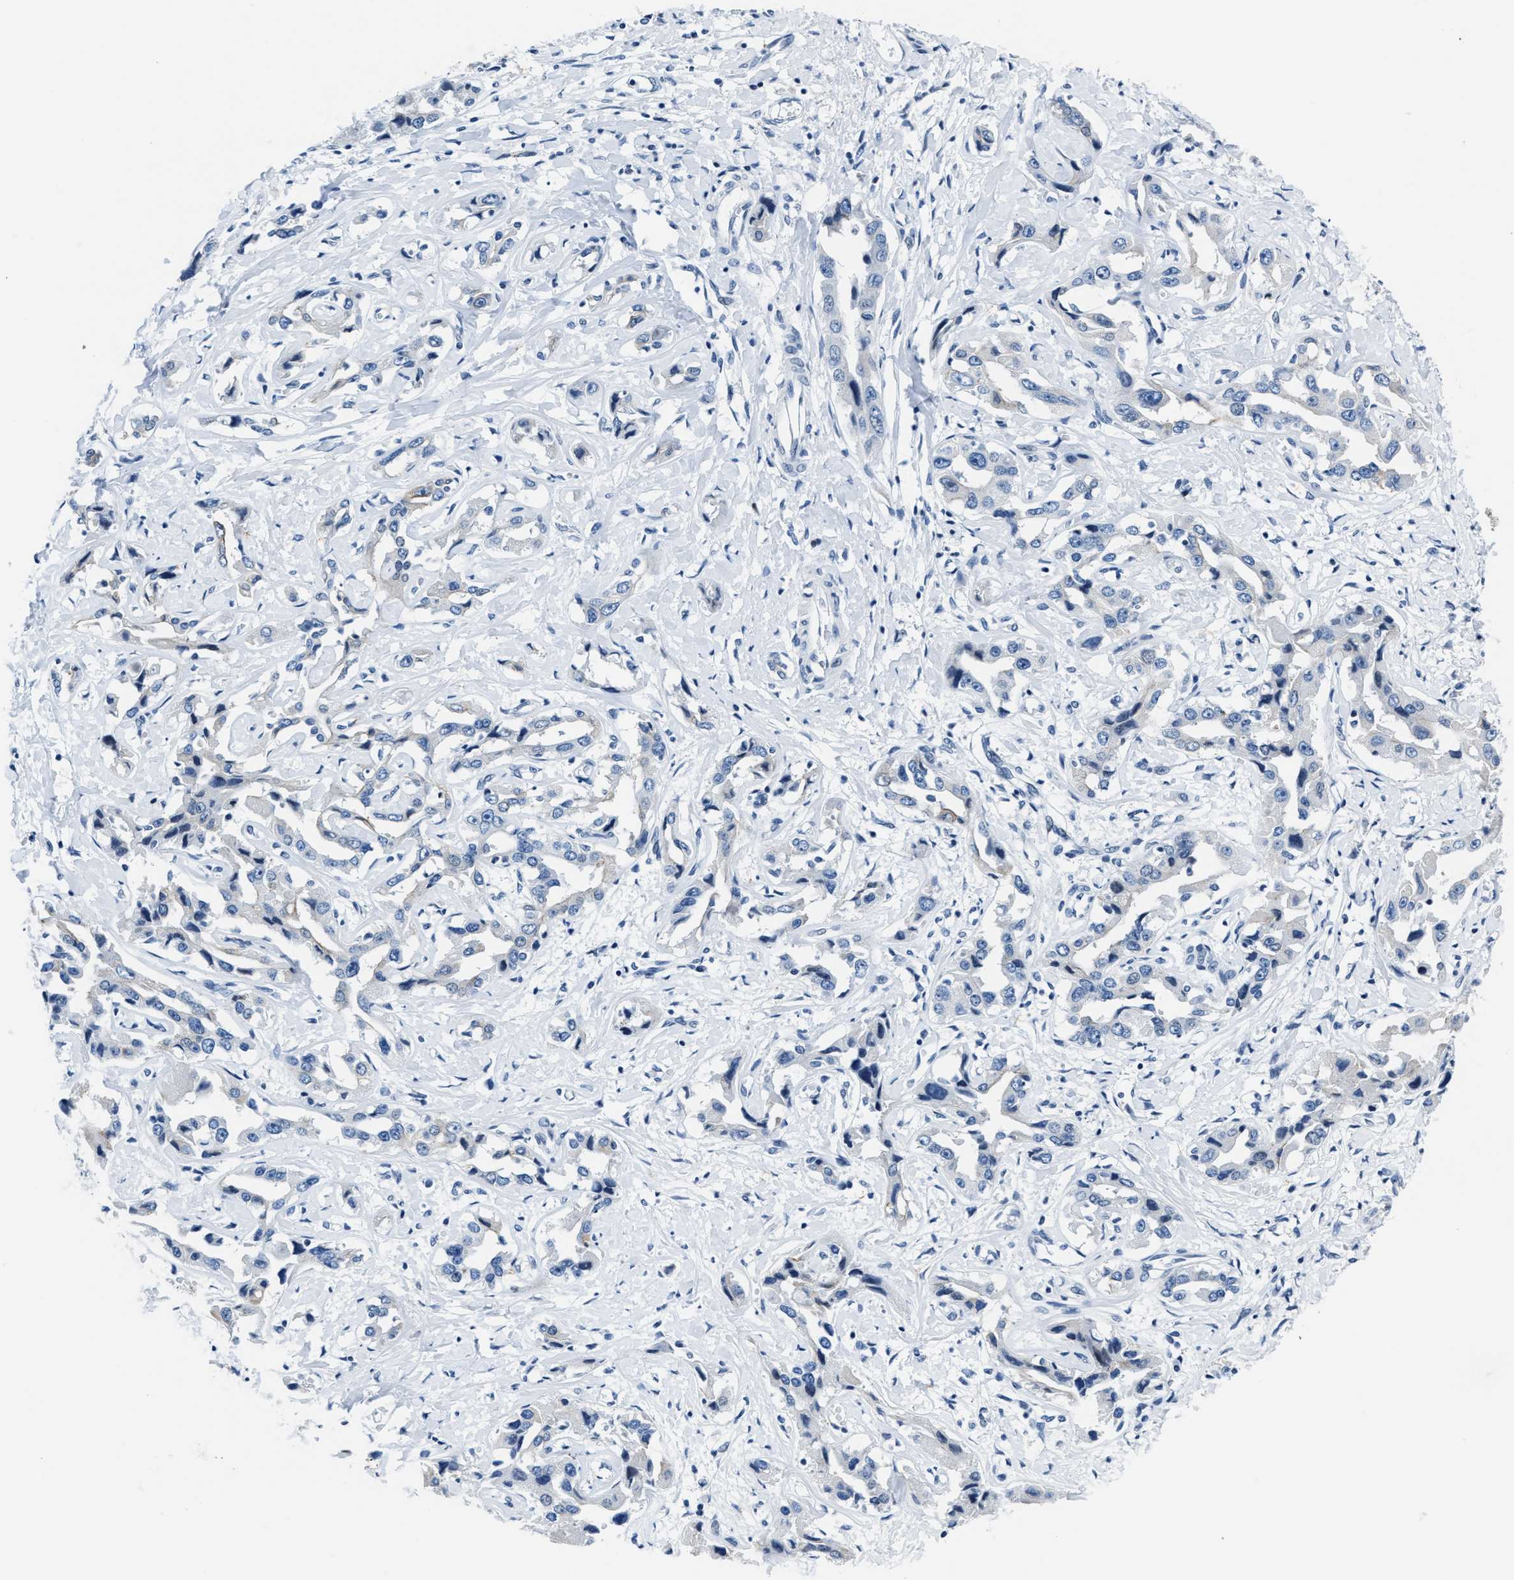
{"staining": {"intensity": "negative", "quantity": "none", "location": "none"}, "tissue": "liver cancer", "cell_type": "Tumor cells", "image_type": "cancer", "snomed": [{"axis": "morphology", "description": "Cholangiocarcinoma"}, {"axis": "topography", "description": "Liver"}], "caption": "A histopathology image of human cholangiocarcinoma (liver) is negative for staining in tumor cells. Nuclei are stained in blue.", "gene": "ASZ1", "patient": {"sex": "male", "age": 59}}